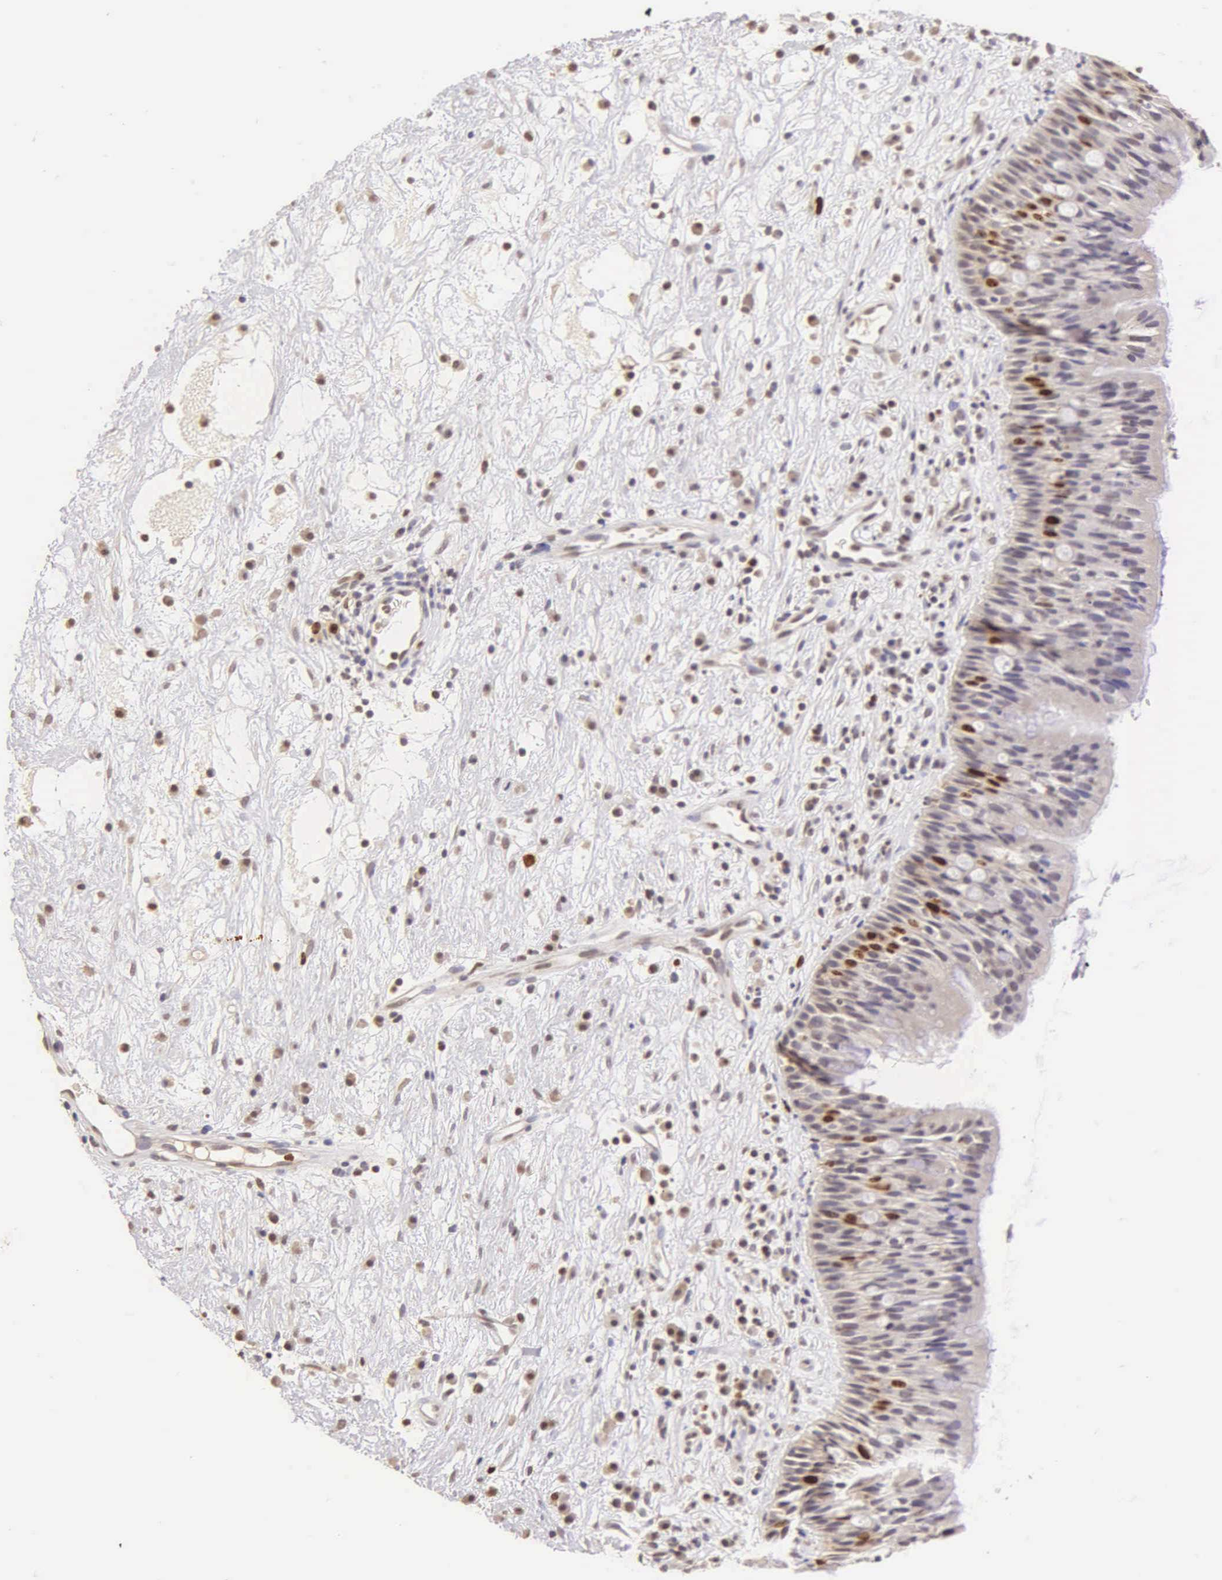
{"staining": {"intensity": "strong", "quantity": "<25%", "location": "nuclear"}, "tissue": "nasopharynx", "cell_type": "Respiratory epithelial cells", "image_type": "normal", "snomed": [{"axis": "morphology", "description": "Normal tissue, NOS"}, {"axis": "topography", "description": "Nasopharynx"}], "caption": "This photomicrograph shows unremarkable nasopharynx stained with IHC to label a protein in brown. The nuclear of respiratory epithelial cells show strong positivity for the protein. Nuclei are counter-stained blue.", "gene": "MKI67", "patient": {"sex": "male", "age": 13}}